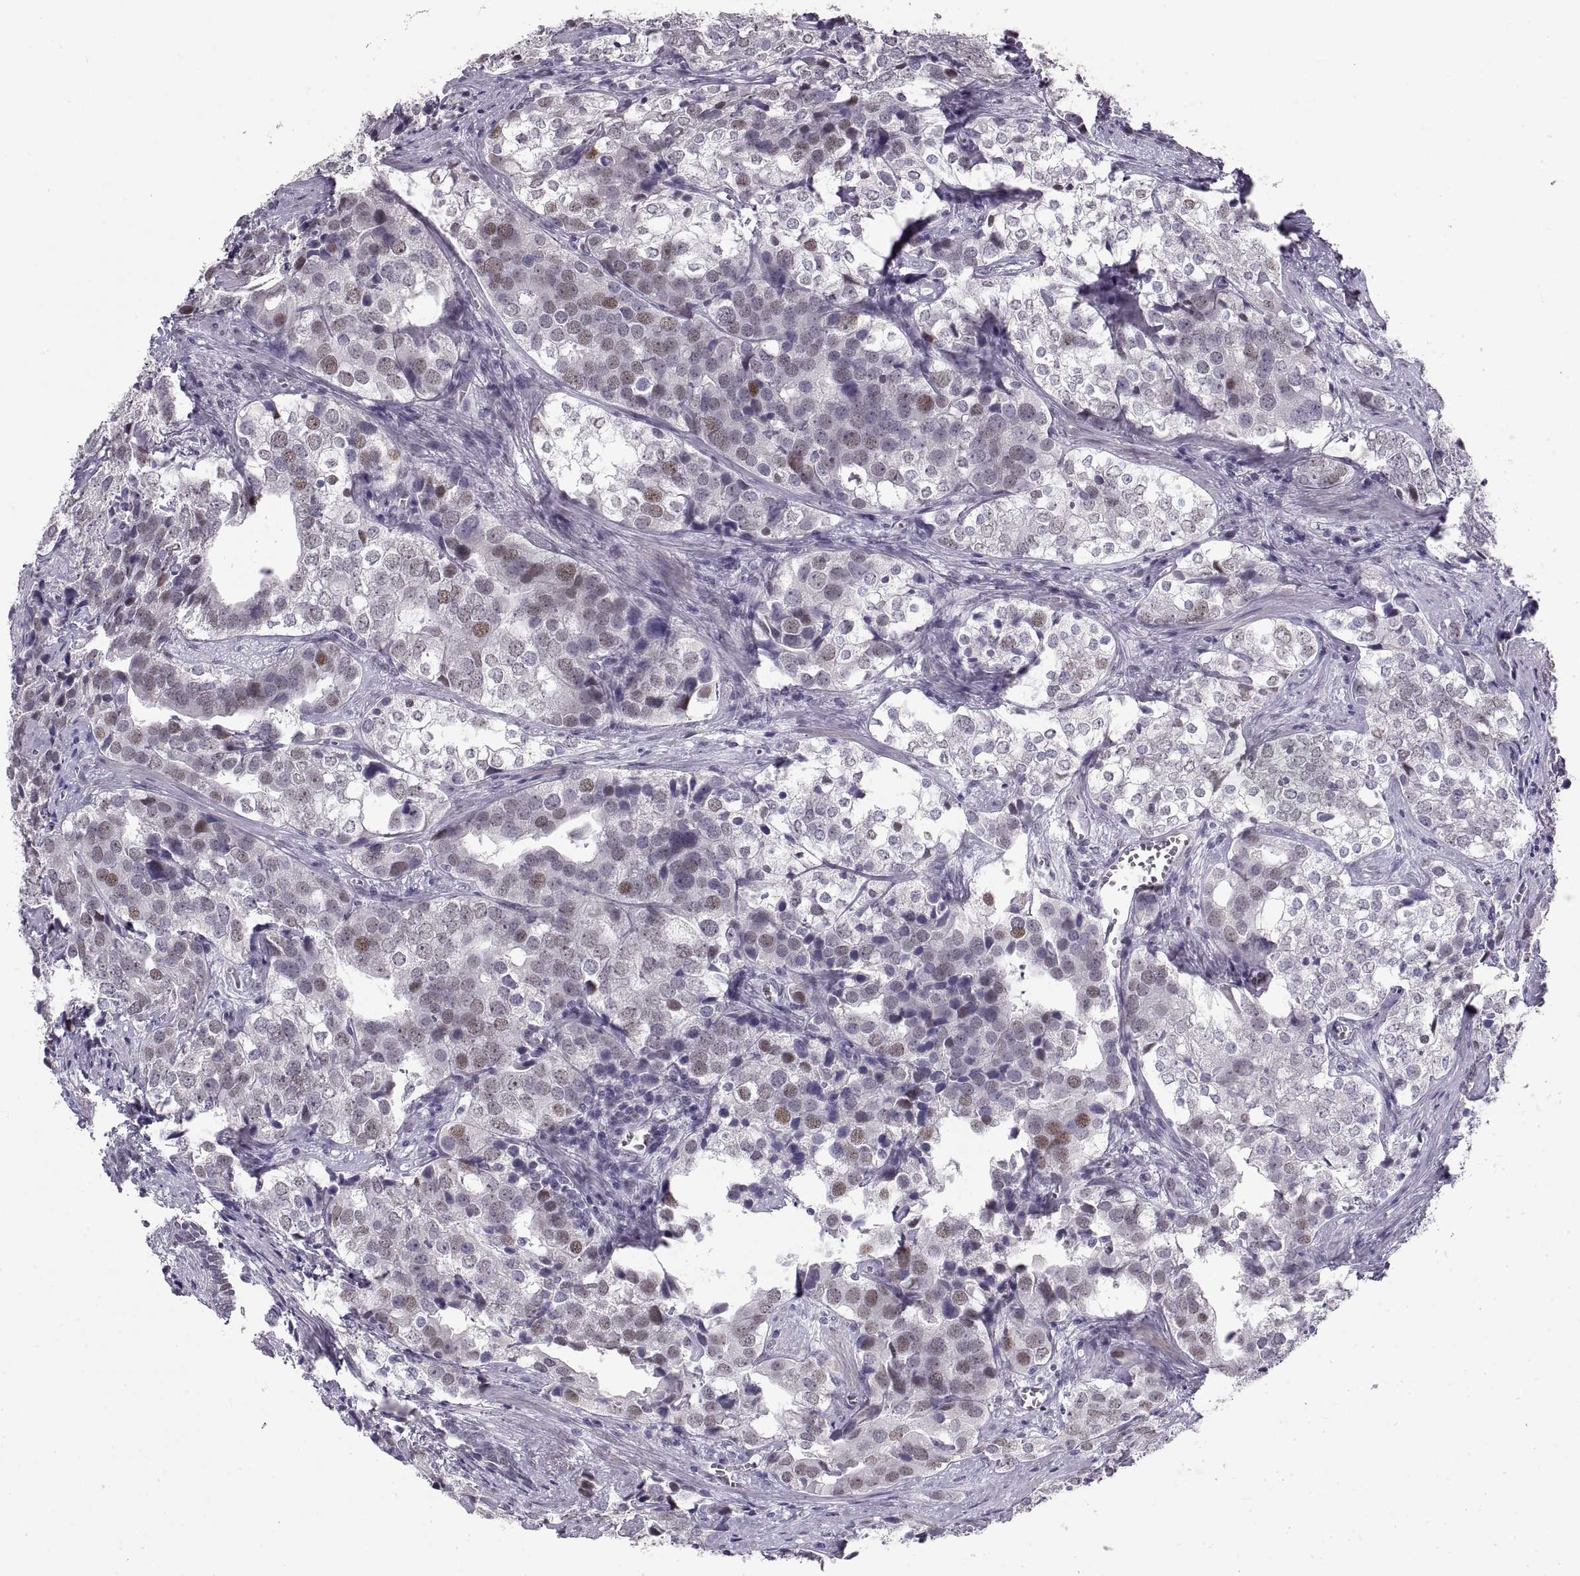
{"staining": {"intensity": "weak", "quantity": "<25%", "location": "cytoplasmic/membranous"}, "tissue": "prostate cancer", "cell_type": "Tumor cells", "image_type": "cancer", "snomed": [{"axis": "morphology", "description": "Adenocarcinoma, NOS"}, {"axis": "topography", "description": "Prostate and seminal vesicle, NOS"}], "caption": "Photomicrograph shows no protein staining in tumor cells of prostate cancer tissue.", "gene": "NANOS3", "patient": {"sex": "male", "age": 63}}